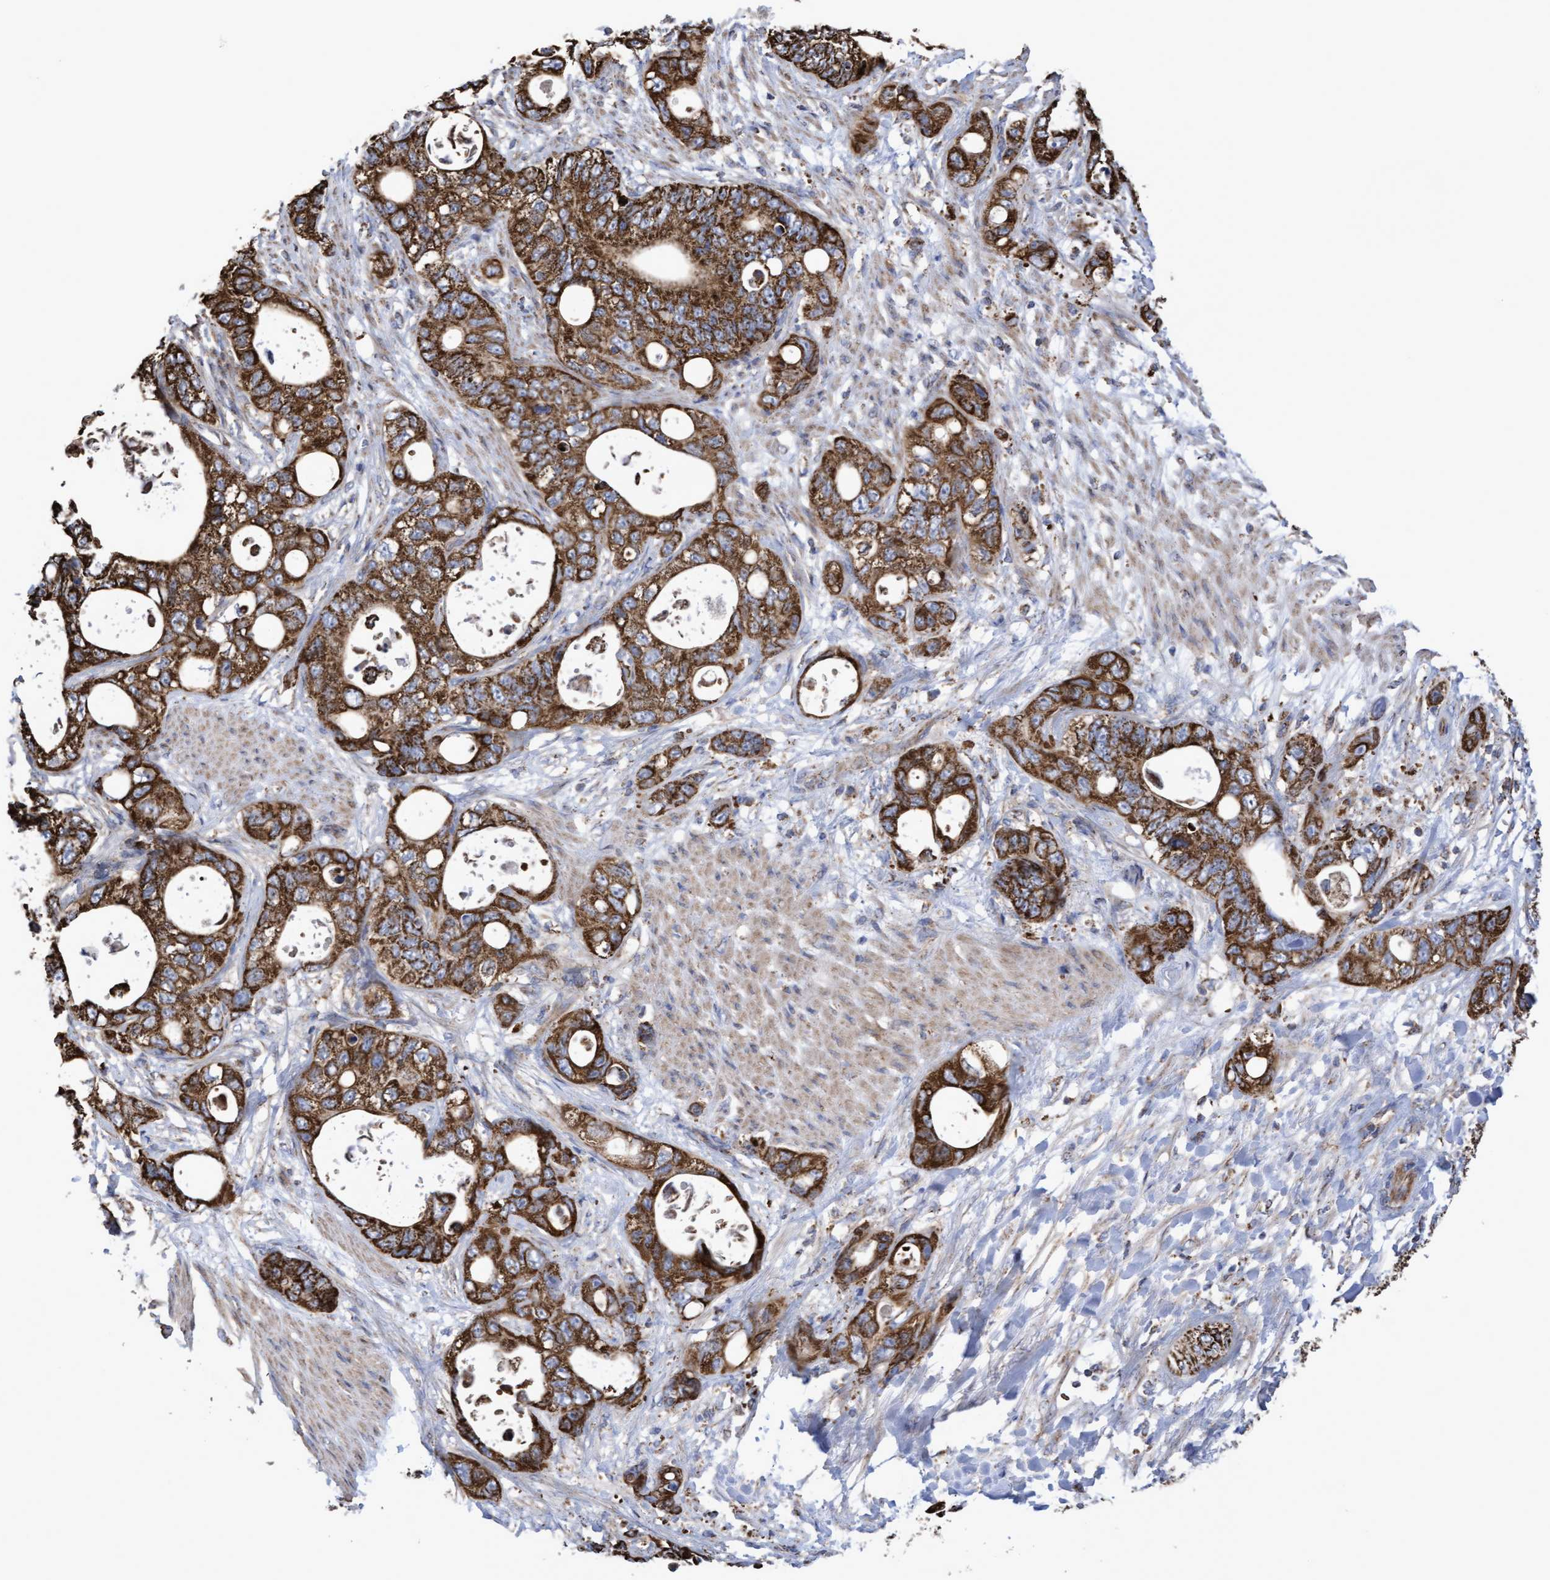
{"staining": {"intensity": "strong", "quantity": ">75%", "location": "cytoplasmic/membranous"}, "tissue": "stomach cancer", "cell_type": "Tumor cells", "image_type": "cancer", "snomed": [{"axis": "morphology", "description": "Normal tissue, NOS"}, {"axis": "morphology", "description": "Adenocarcinoma, NOS"}, {"axis": "topography", "description": "Stomach"}], "caption": "Protein expression analysis of human stomach cancer (adenocarcinoma) reveals strong cytoplasmic/membranous expression in about >75% of tumor cells.", "gene": "COBL", "patient": {"sex": "female", "age": 89}}